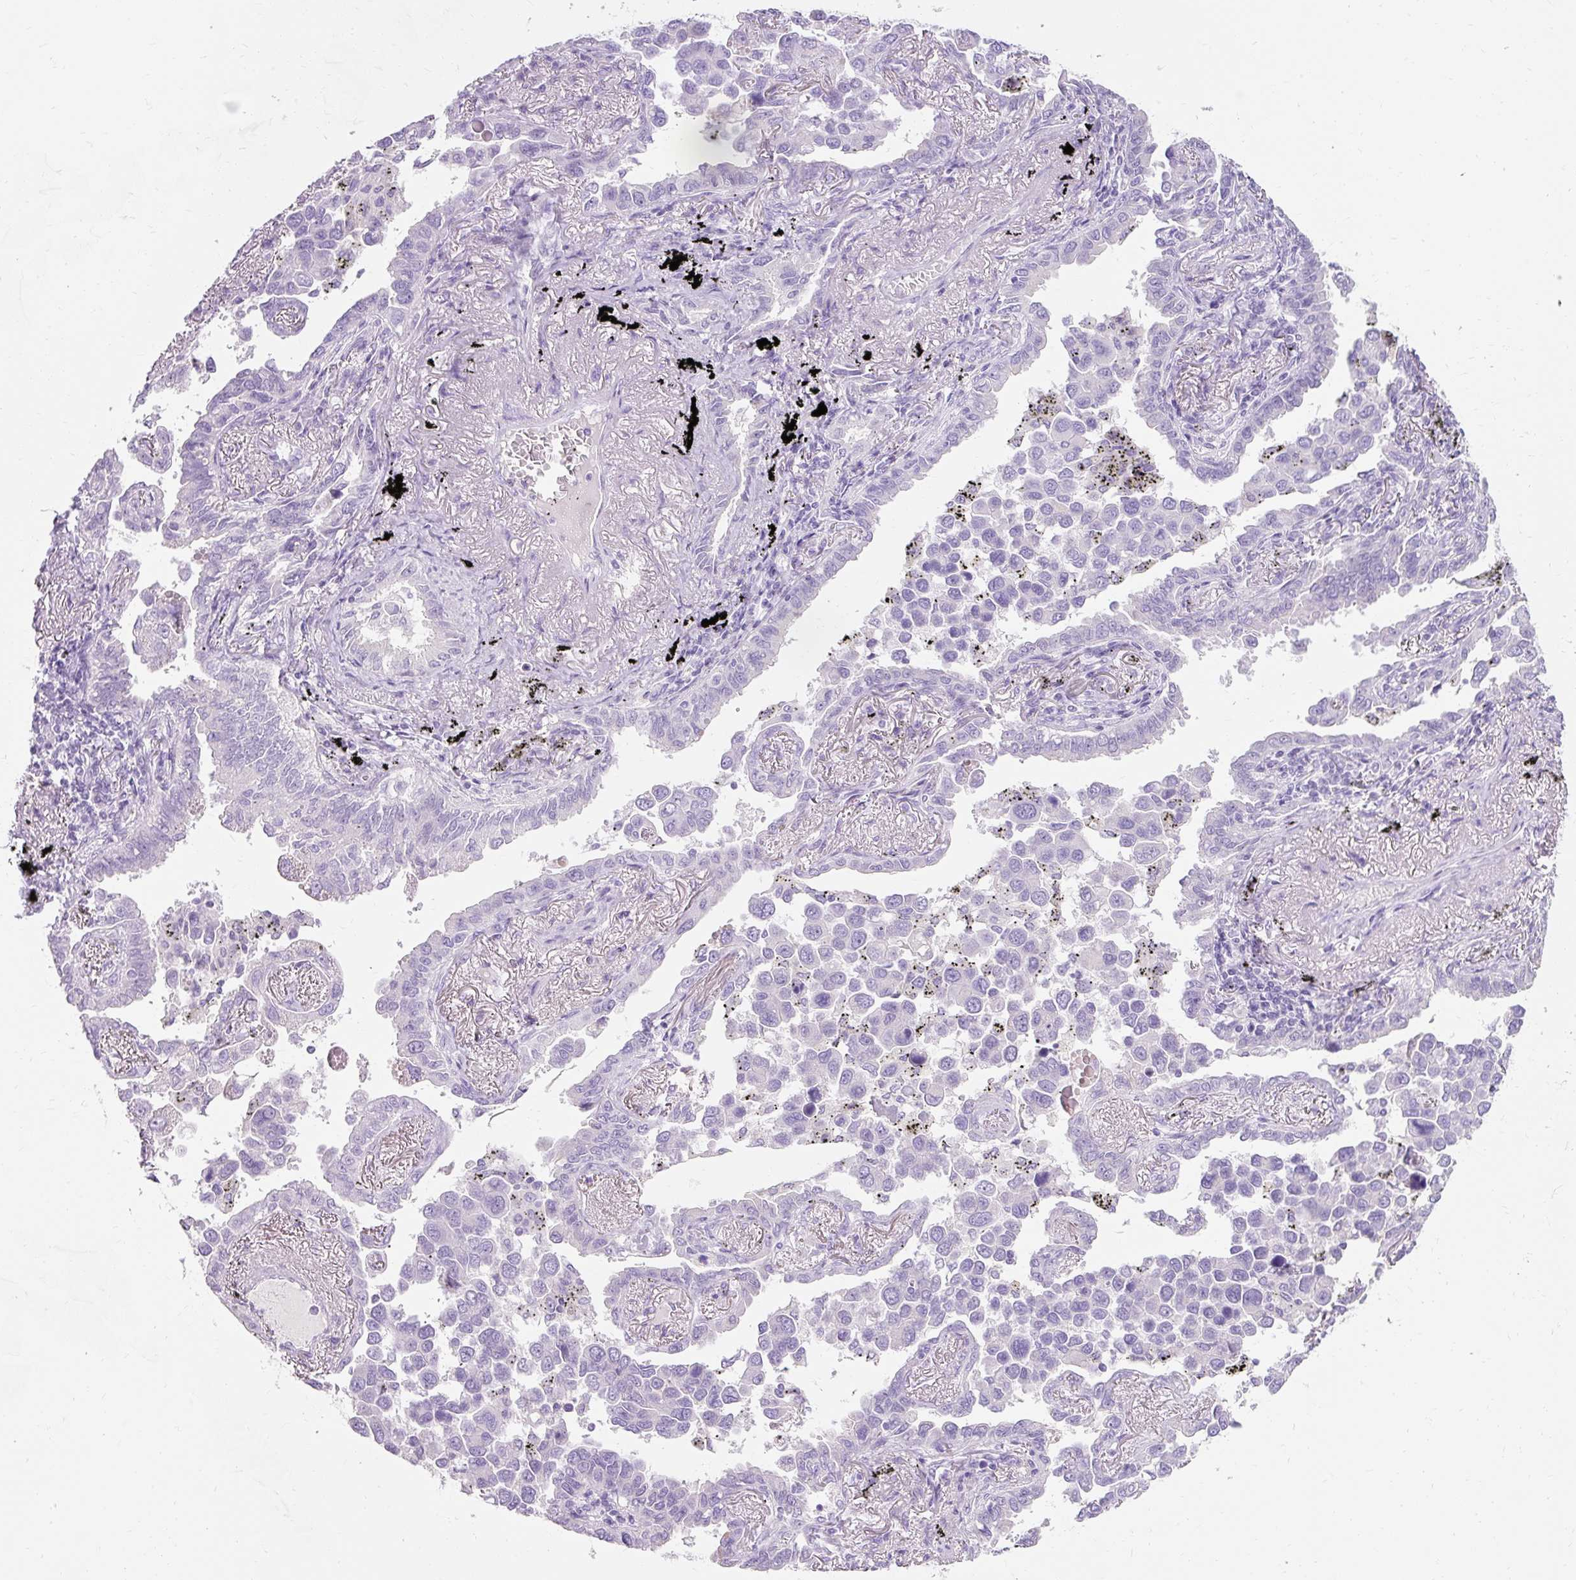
{"staining": {"intensity": "negative", "quantity": "none", "location": "none"}, "tissue": "lung cancer", "cell_type": "Tumor cells", "image_type": "cancer", "snomed": [{"axis": "morphology", "description": "Adenocarcinoma, NOS"}, {"axis": "topography", "description": "Lung"}], "caption": "There is no significant positivity in tumor cells of adenocarcinoma (lung).", "gene": "TMEM213", "patient": {"sex": "male", "age": 67}}